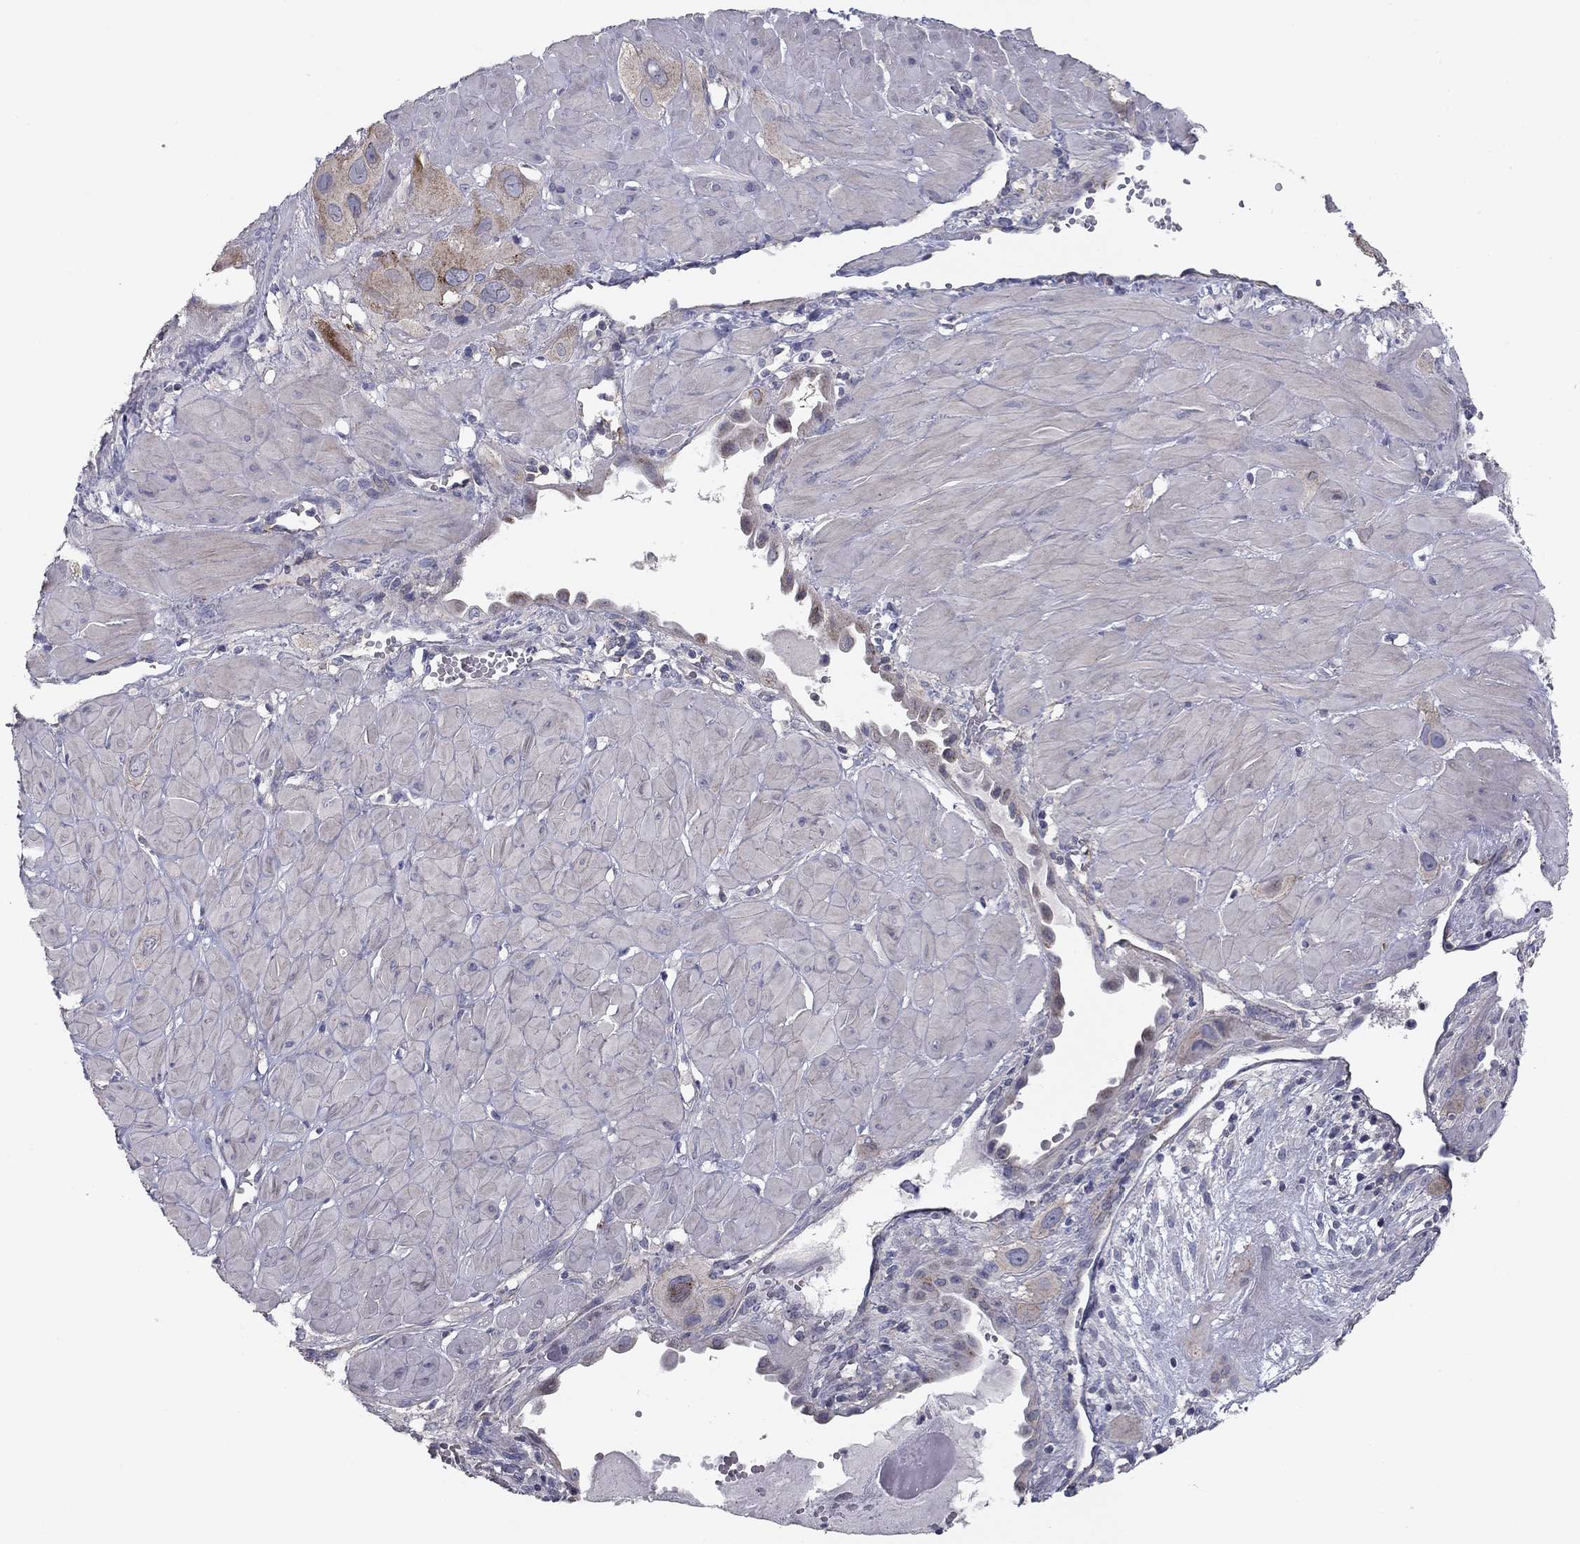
{"staining": {"intensity": "moderate", "quantity": "25%-75%", "location": "cytoplasmic/membranous"}, "tissue": "cervical cancer", "cell_type": "Tumor cells", "image_type": "cancer", "snomed": [{"axis": "morphology", "description": "Squamous cell carcinoma, NOS"}, {"axis": "topography", "description": "Cervix"}], "caption": "The immunohistochemical stain highlights moderate cytoplasmic/membranous staining in tumor cells of cervical squamous cell carcinoma tissue.", "gene": "SEPTIN3", "patient": {"sex": "female", "age": 34}}